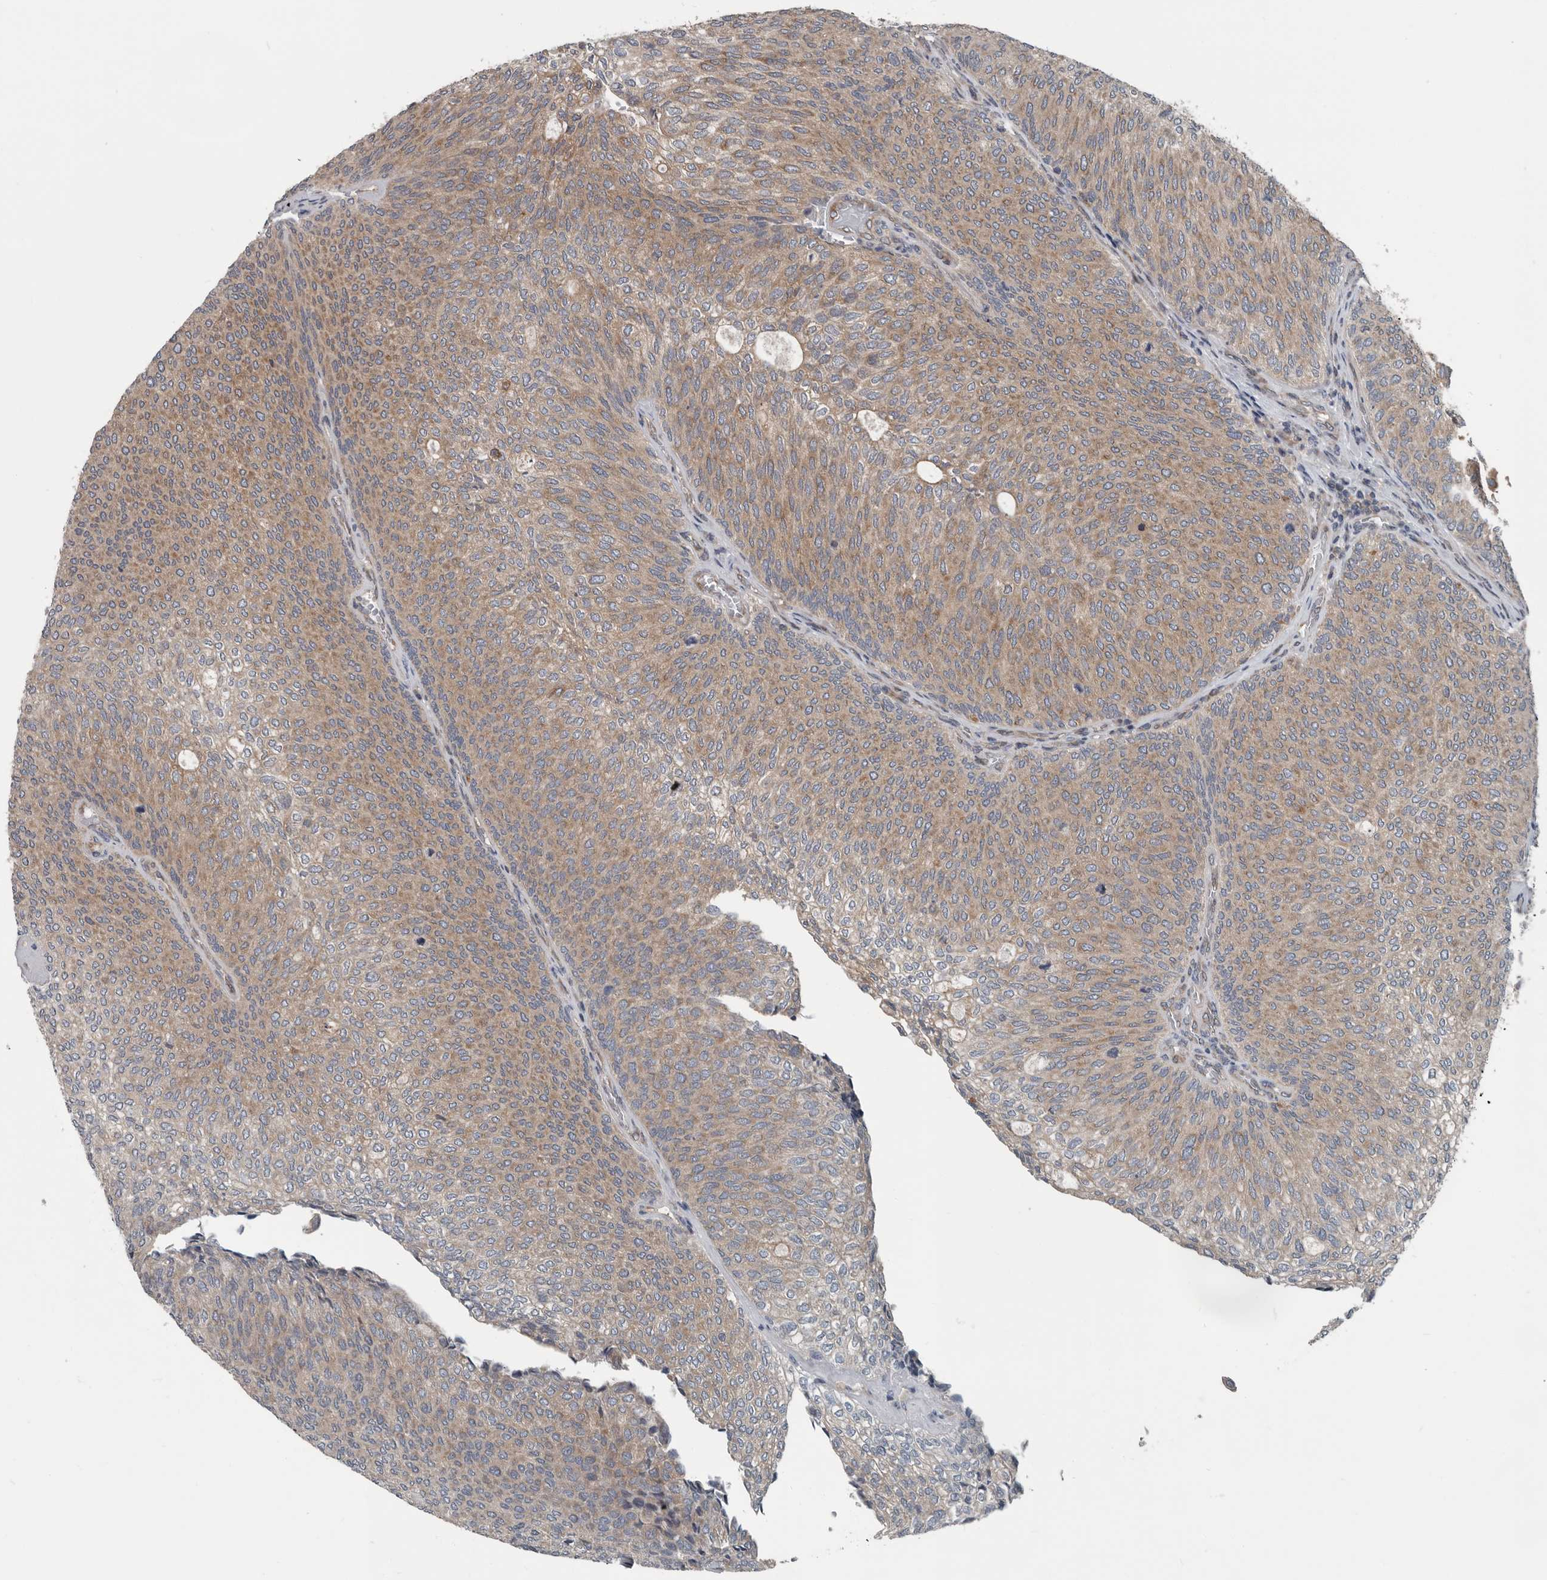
{"staining": {"intensity": "moderate", "quantity": ">75%", "location": "cytoplasmic/membranous"}, "tissue": "urothelial cancer", "cell_type": "Tumor cells", "image_type": "cancer", "snomed": [{"axis": "morphology", "description": "Urothelial carcinoma, Low grade"}, {"axis": "topography", "description": "Urinary bladder"}], "caption": "Human urothelial carcinoma (low-grade) stained with a protein marker exhibits moderate staining in tumor cells.", "gene": "TMEM199", "patient": {"sex": "female", "age": 79}}